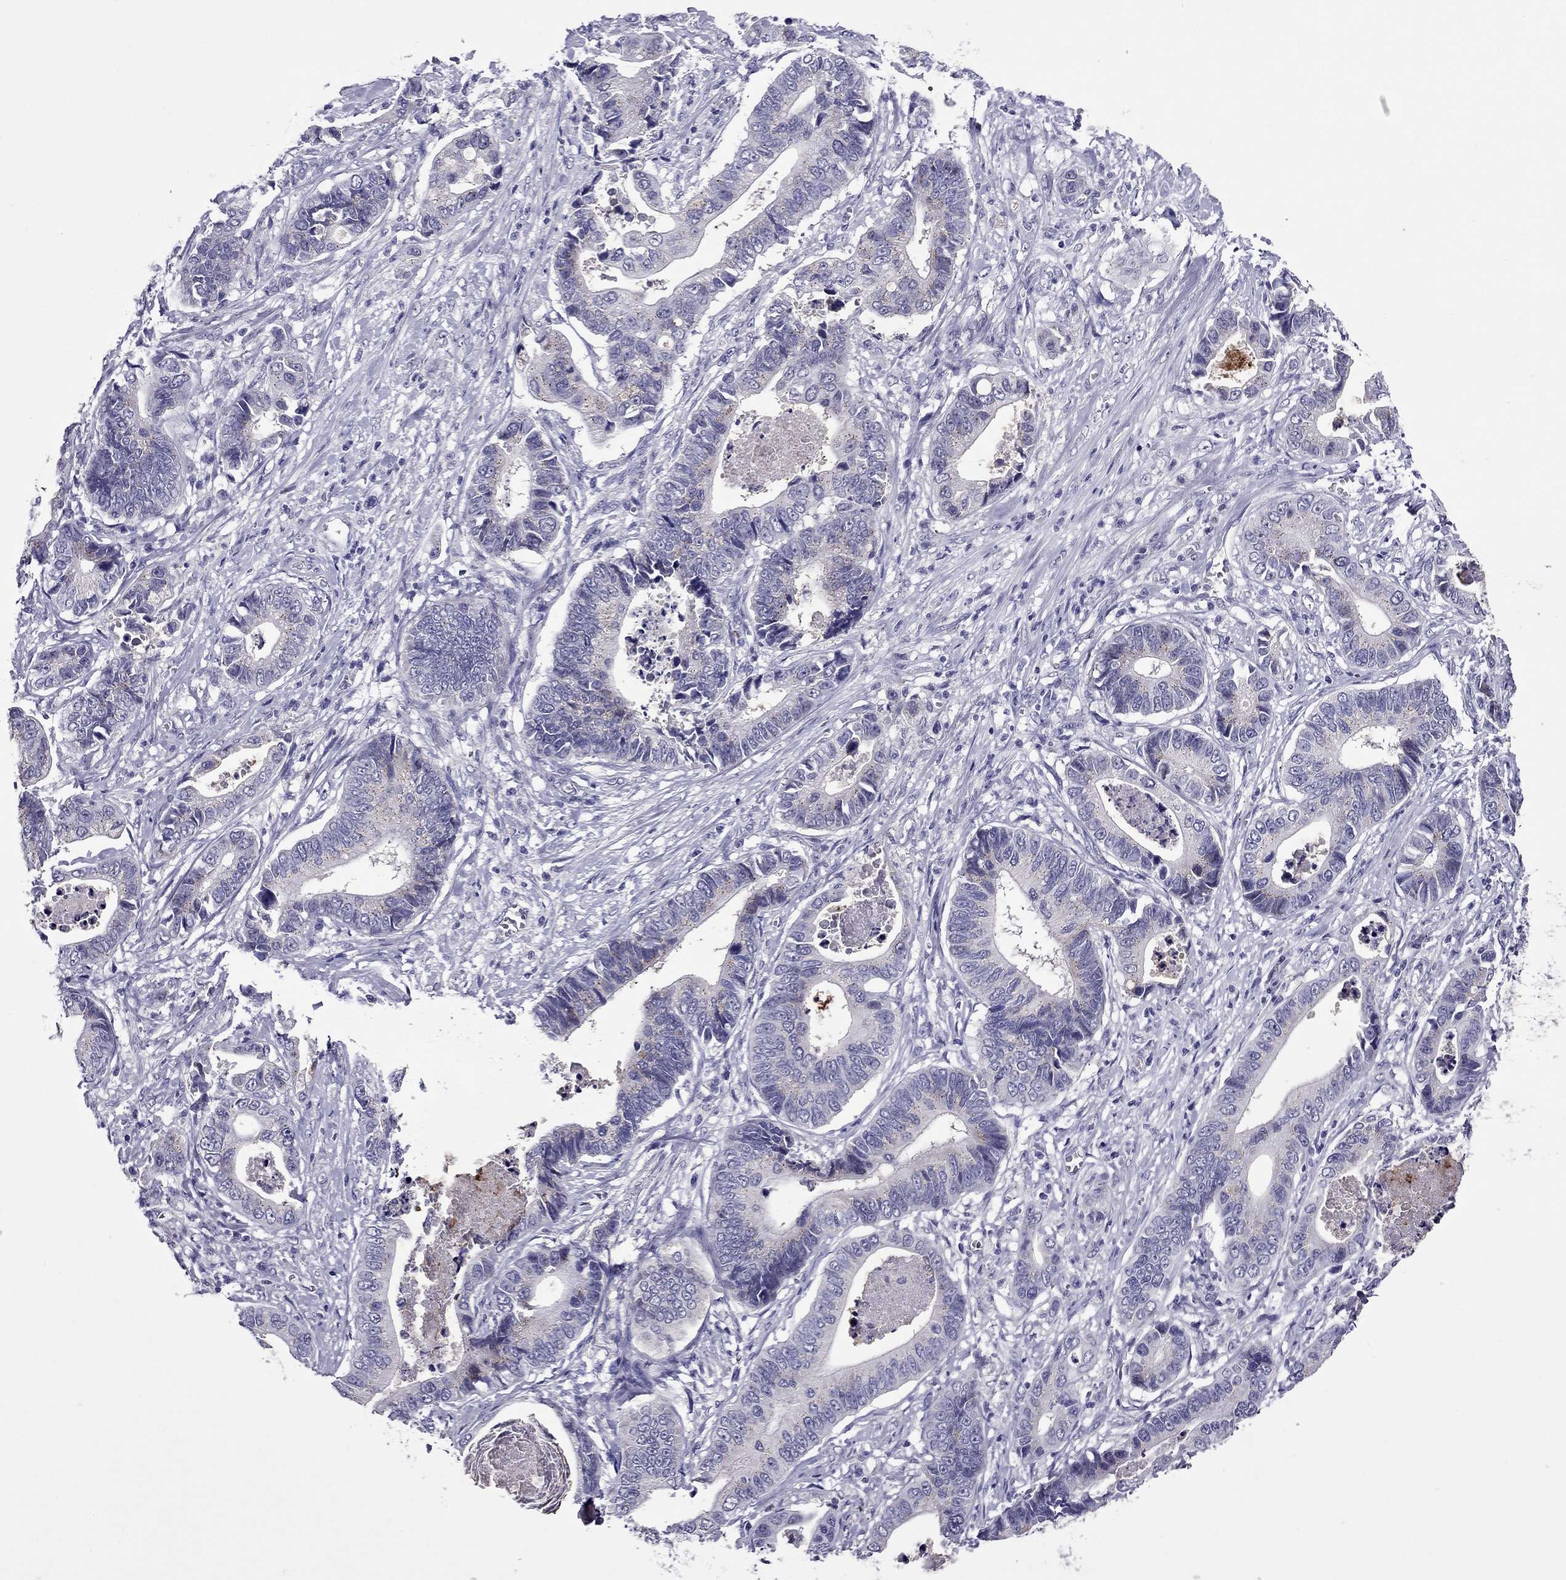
{"staining": {"intensity": "negative", "quantity": "none", "location": "none"}, "tissue": "stomach cancer", "cell_type": "Tumor cells", "image_type": "cancer", "snomed": [{"axis": "morphology", "description": "Adenocarcinoma, NOS"}, {"axis": "topography", "description": "Stomach"}], "caption": "This is a micrograph of IHC staining of stomach cancer (adenocarcinoma), which shows no staining in tumor cells.", "gene": "MYBPH", "patient": {"sex": "male", "age": 84}}